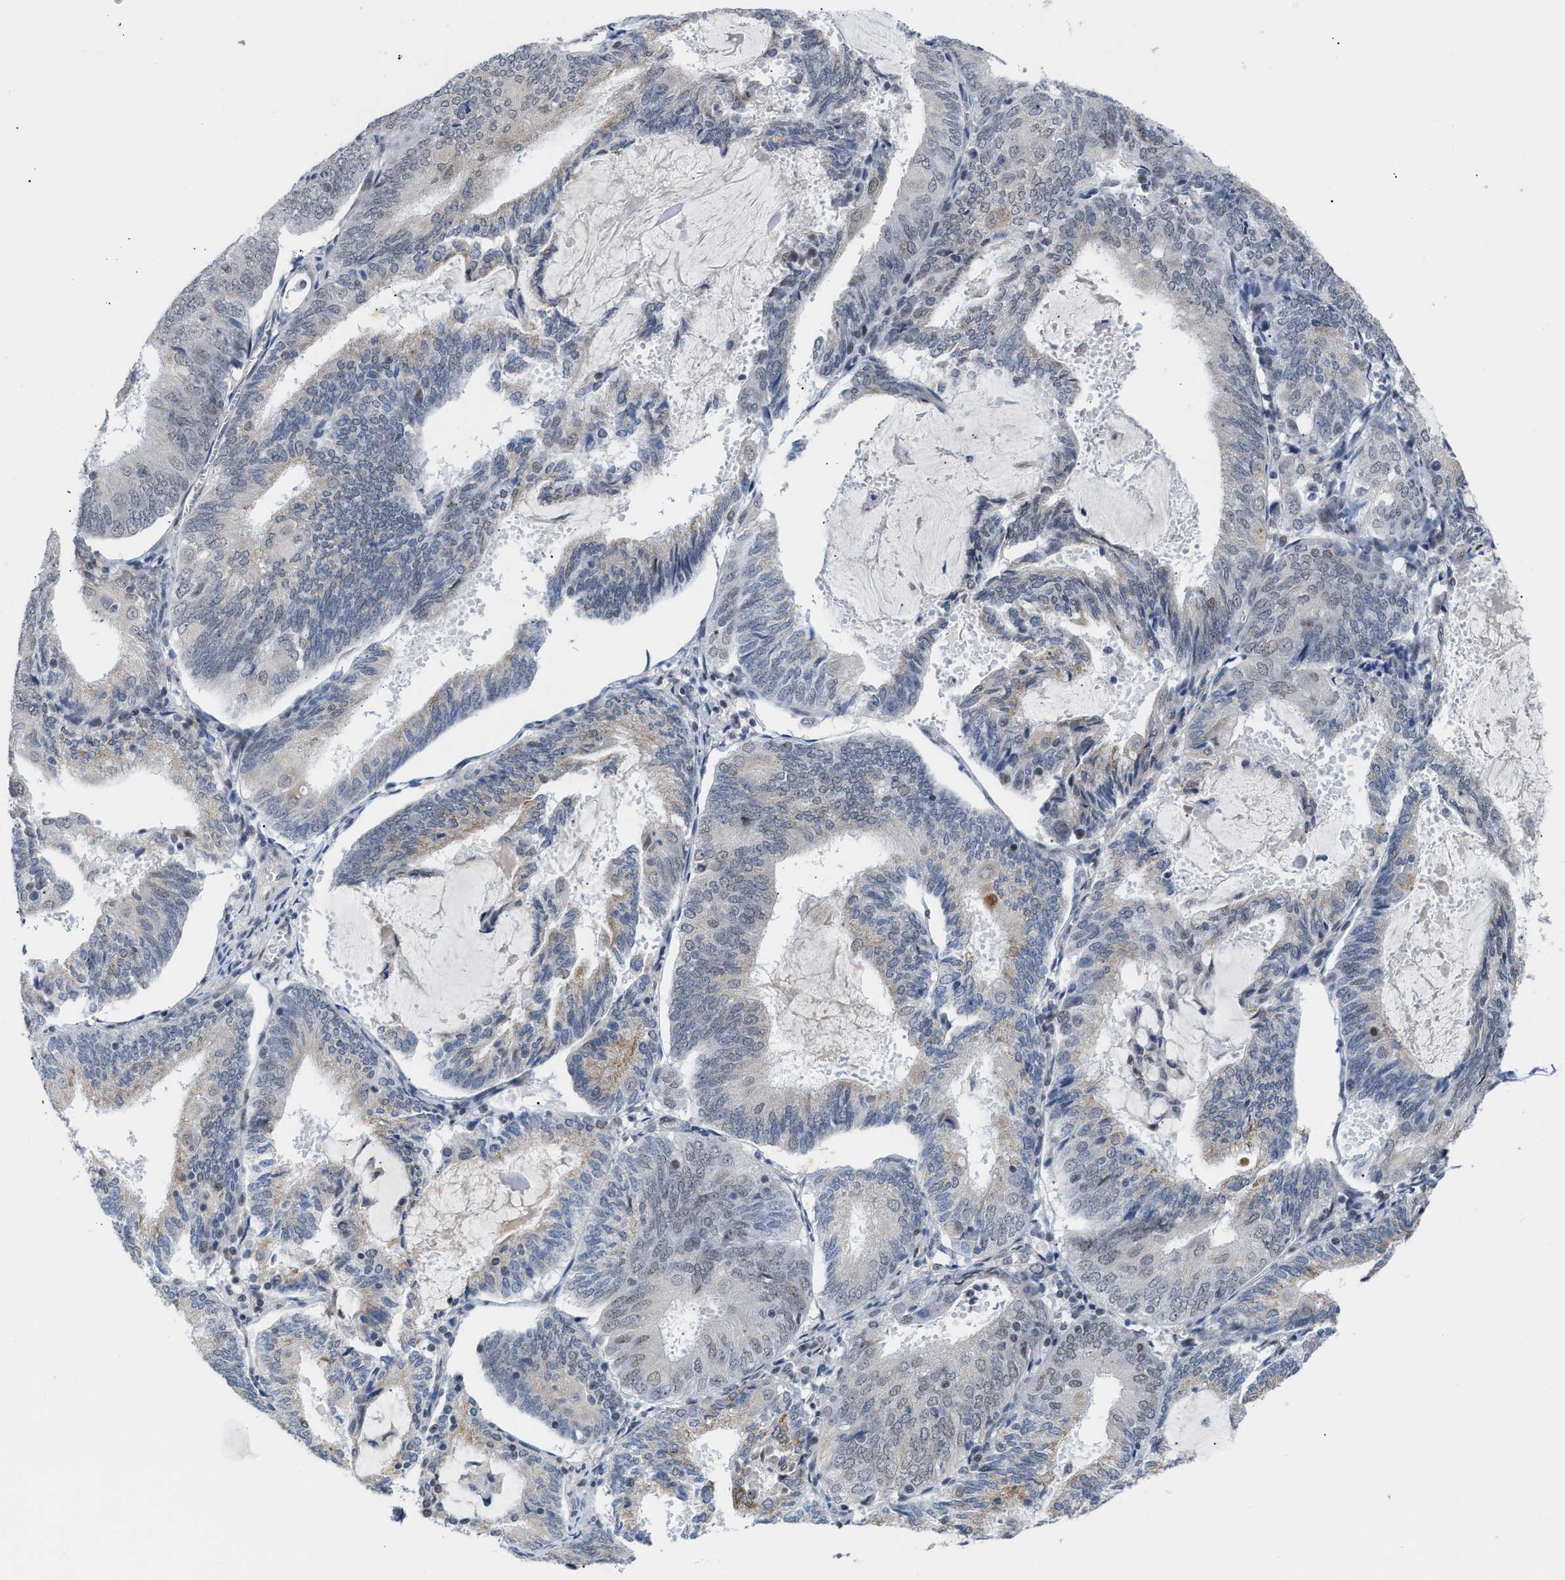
{"staining": {"intensity": "moderate", "quantity": "<25%", "location": "cytoplasmic/membranous"}, "tissue": "endometrial cancer", "cell_type": "Tumor cells", "image_type": "cancer", "snomed": [{"axis": "morphology", "description": "Adenocarcinoma, NOS"}, {"axis": "topography", "description": "Endometrium"}], "caption": "This is an image of immunohistochemistry staining of endometrial cancer, which shows moderate positivity in the cytoplasmic/membranous of tumor cells.", "gene": "TXNRD3", "patient": {"sex": "female", "age": 81}}